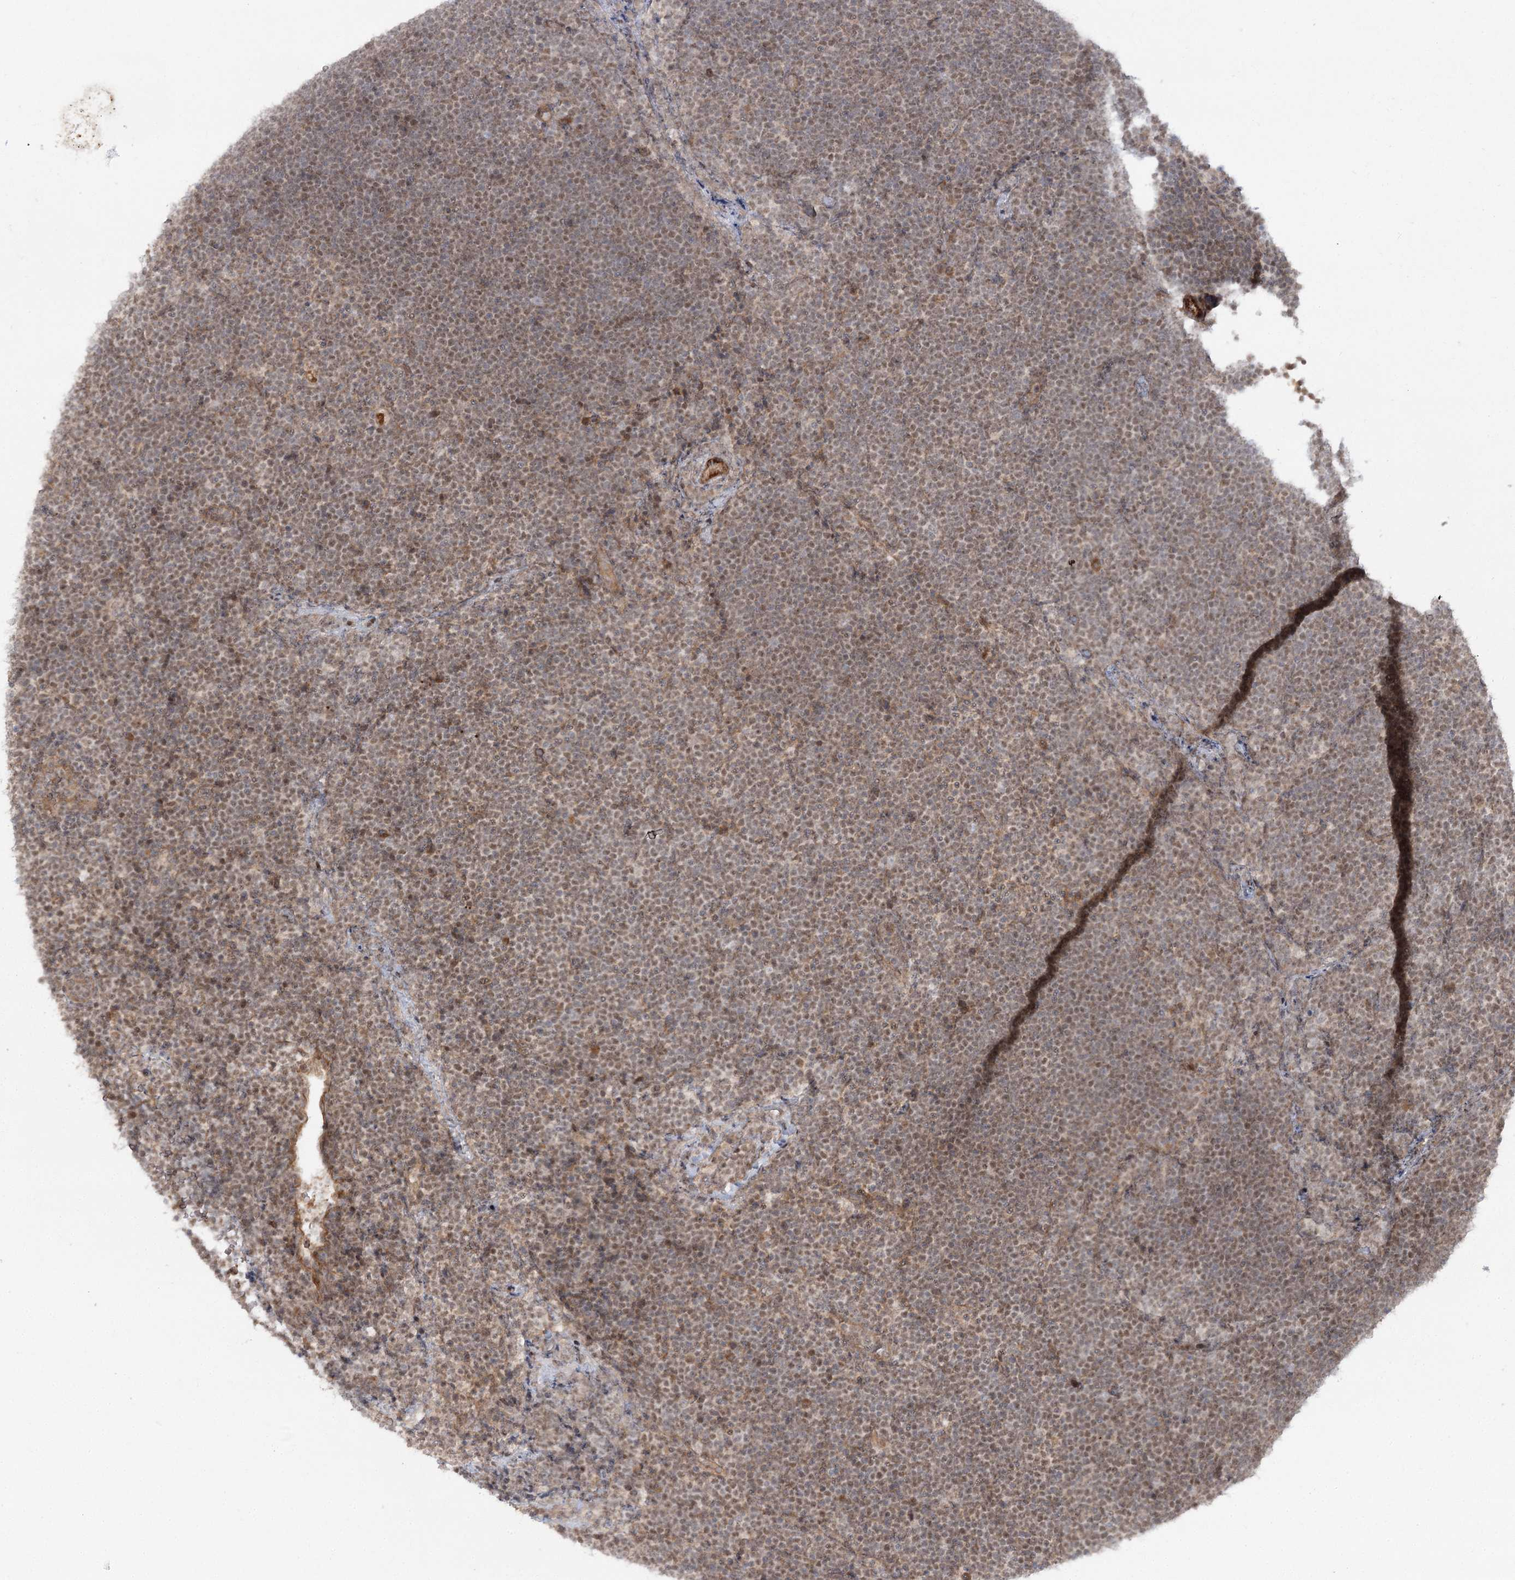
{"staining": {"intensity": "moderate", "quantity": "25%-75%", "location": "nuclear"}, "tissue": "lymphoma", "cell_type": "Tumor cells", "image_type": "cancer", "snomed": [{"axis": "morphology", "description": "Malignant lymphoma, non-Hodgkin's type, High grade"}, {"axis": "topography", "description": "Lymph node"}], "caption": "Human high-grade malignant lymphoma, non-Hodgkin's type stained for a protein (brown) reveals moderate nuclear positive positivity in approximately 25%-75% of tumor cells.", "gene": "SH2D3A", "patient": {"sex": "male", "age": 13}}